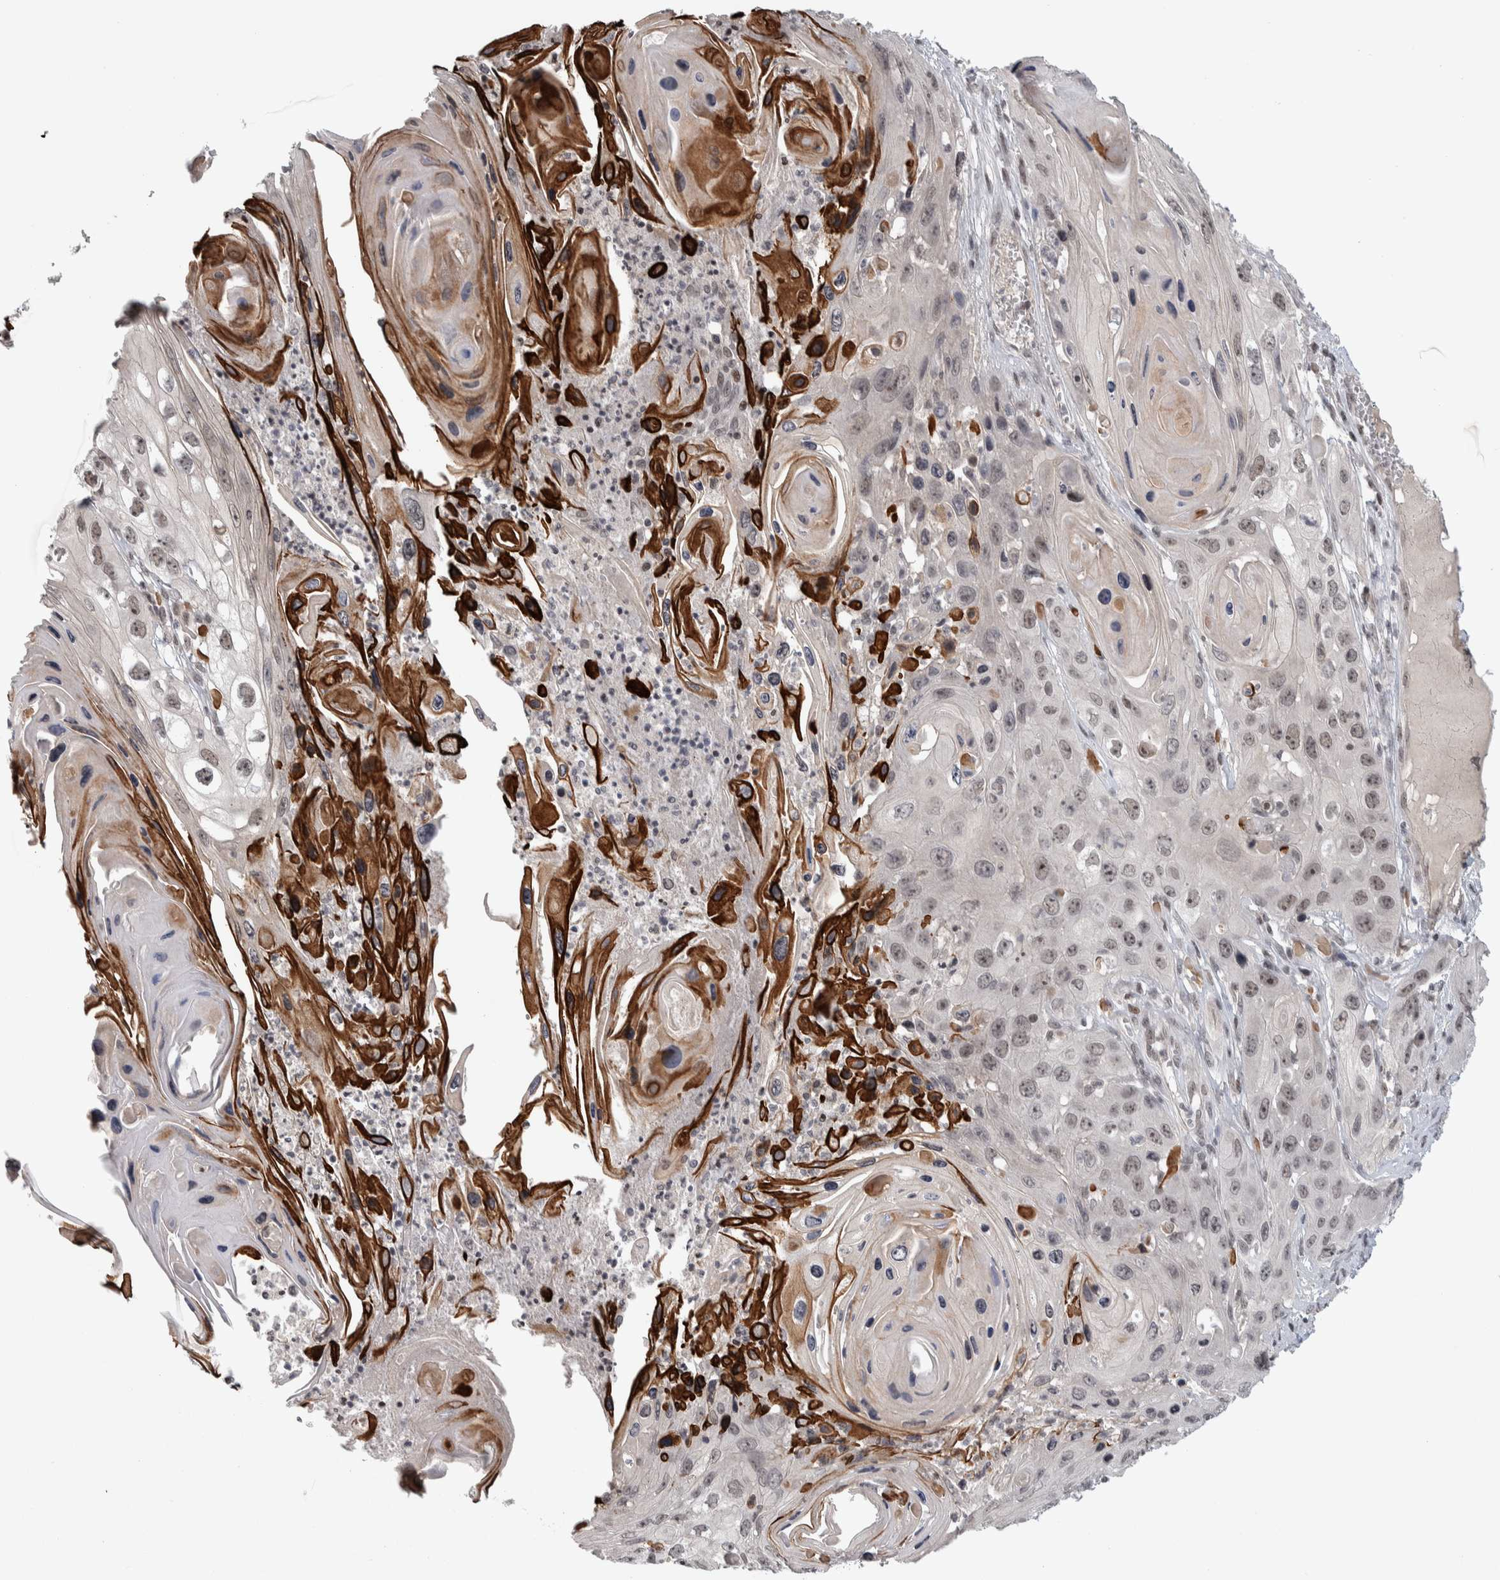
{"staining": {"intensity": "weak", "quantity": ">75%", "location": "nuclear"}, "tissue": "skin cancer", "cell_type": "Tumor cells", "image_type": "cancer", "snomed": [{"axis": "morphology", "description": "Squamous cell carcinoma, NOS"}, {"axis": "topography", "description": "Skin"}], "caption": "DAB (3,3'-diaminobenzidine) immunohistochemical staining of skin cancer (squamous cell carcinoma) reveals weak nuclear protein staining in about >75% of tumor cells. Nuclei are stained in blue.", "gene": "ZSCAN21", "patient": {"sex": "male", "age": 55}}